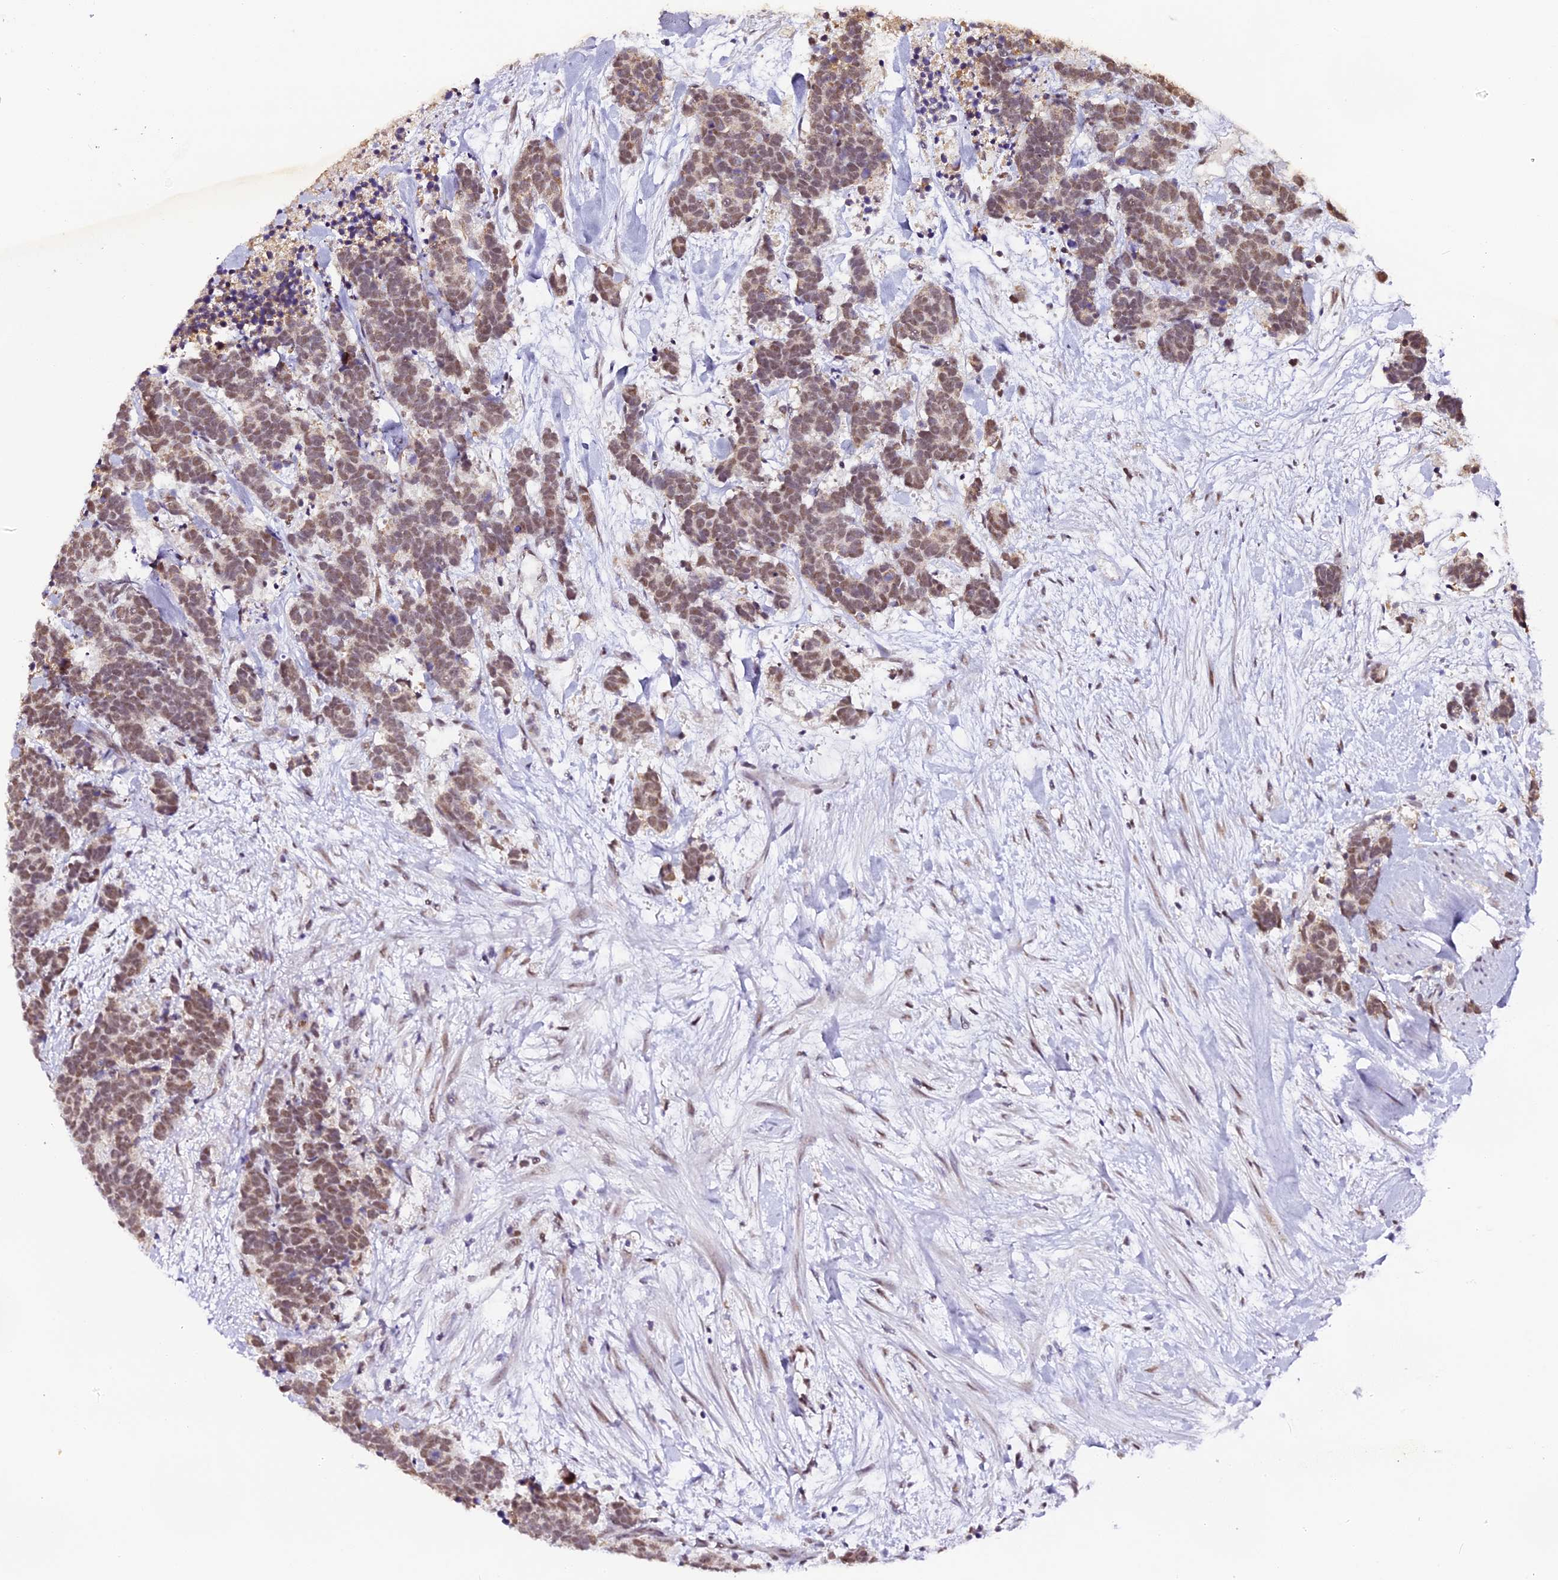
{"staining": {"intensity": "moderate", "quantity": "25%-75%", "location": "nuclear"}, "tissue": "carcinoid", "cell_type": "Tumor cells", "image_type": "cancer", "snomed": [{"axis": "morphology", "description": "Carcinoma, NOS"}, {"axis": "morphology", "description": "Carcinoid, malignant, NOS"}, {"axis": "topography", "description": "Prostate"}], "caption": "Tumor cells exhibit moderate nuclear expression in about 25%-75% of cells in malignant carcinoid. (DAB IHC, brown staining for protein, blue staining for nuclei).", "gene": "NCBP1", "patient": {"sex": "male", "age": 57}}